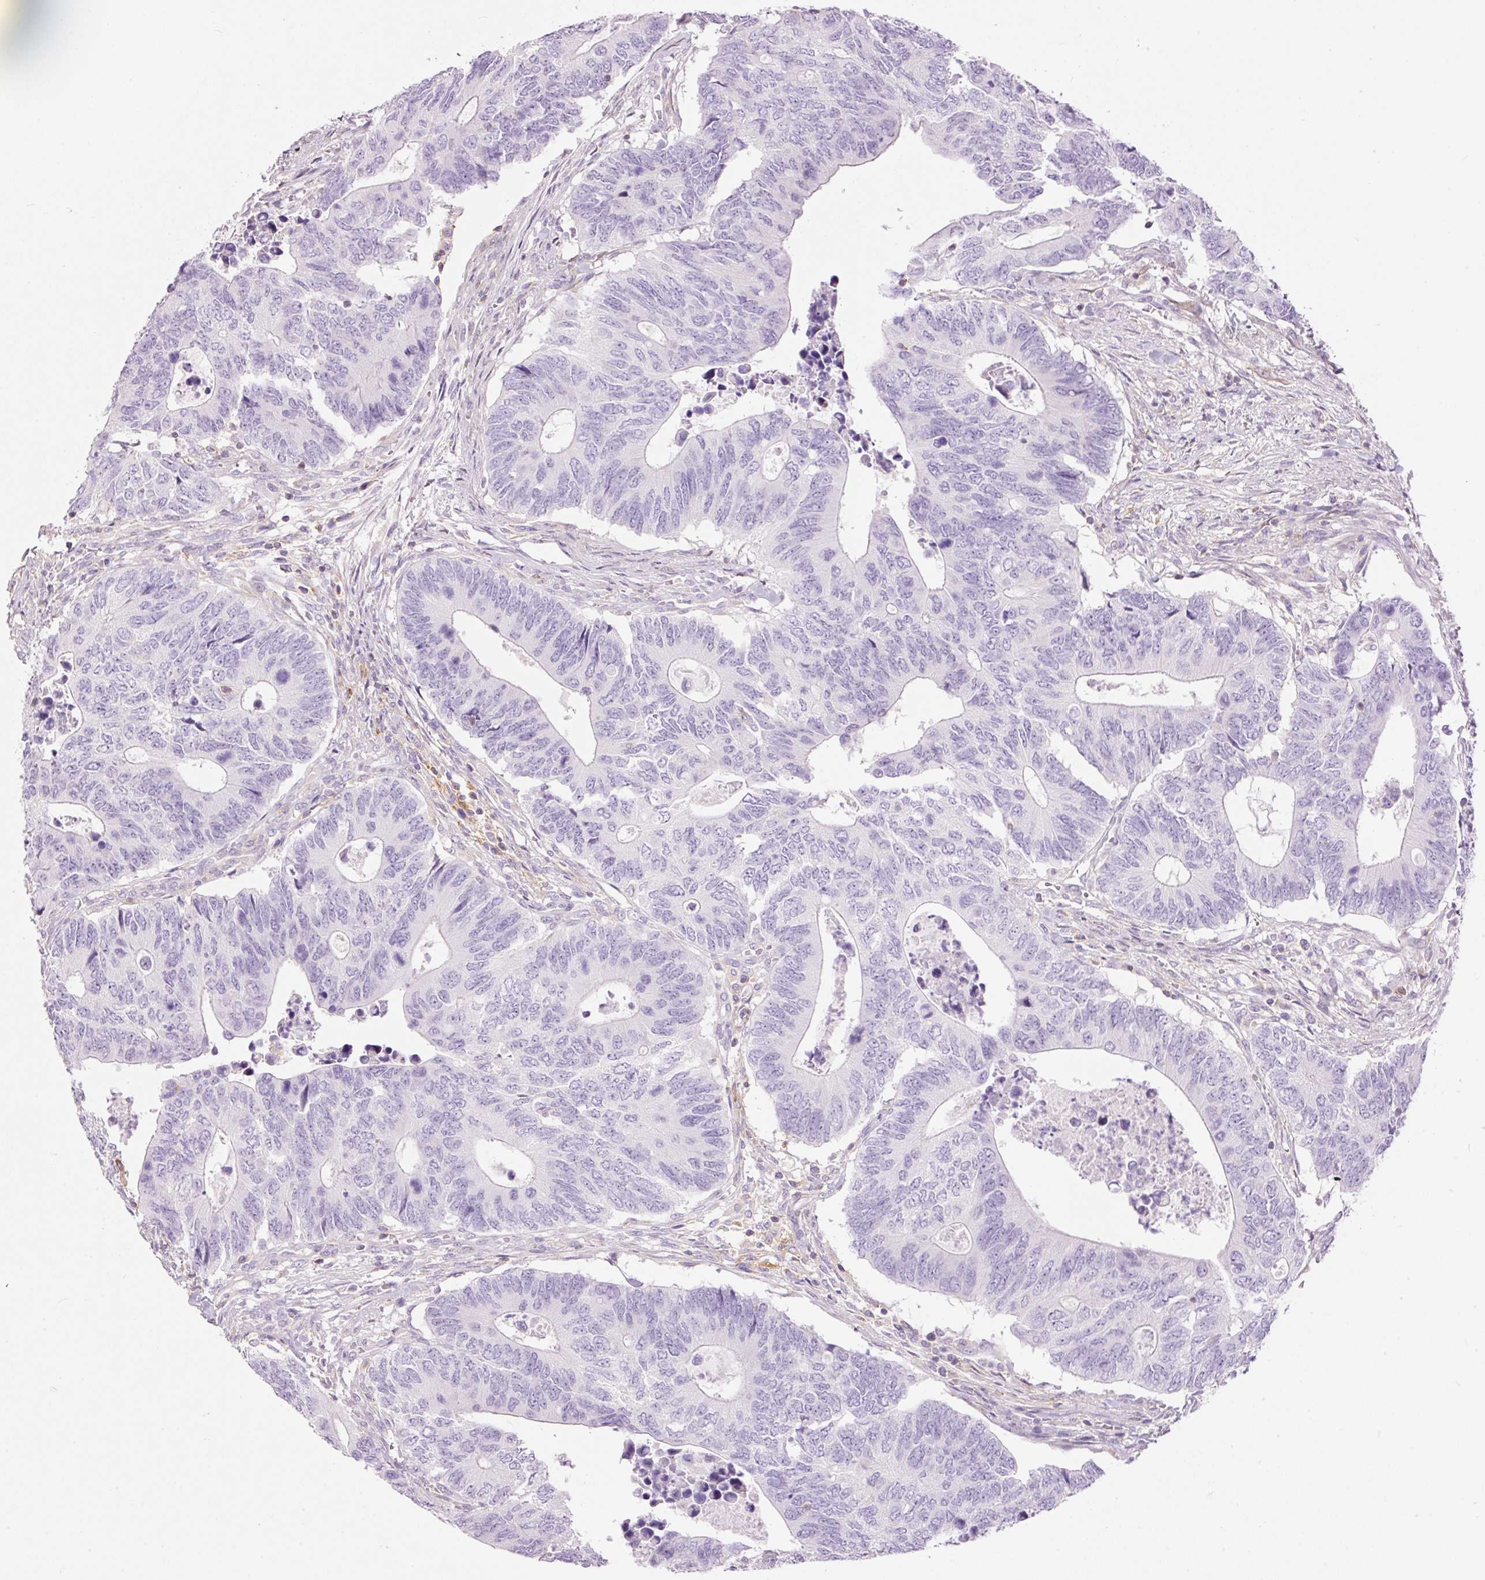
{"staining": {"intensity": "negative", "quantity": "none", "location": "none"}, "tissue": "colorectal cancer", "cell_type": "Tumor cells", "image_type": "cancer", "snomed": [{"axis": "morphology", "description": "Adenocarcinoma, NOS"}, {"axis": "topography", "description": "Colon"}], "caption": "An immunohistochemistry (IHC) photomicrograph of colorectal cancer (adenocarcinoma) is shown. There is no staining in tumor cells of colorectal cancer (adenocarcinoma).", "gene": "DOK6", "patient": {"sex": "male", "age": 87}}